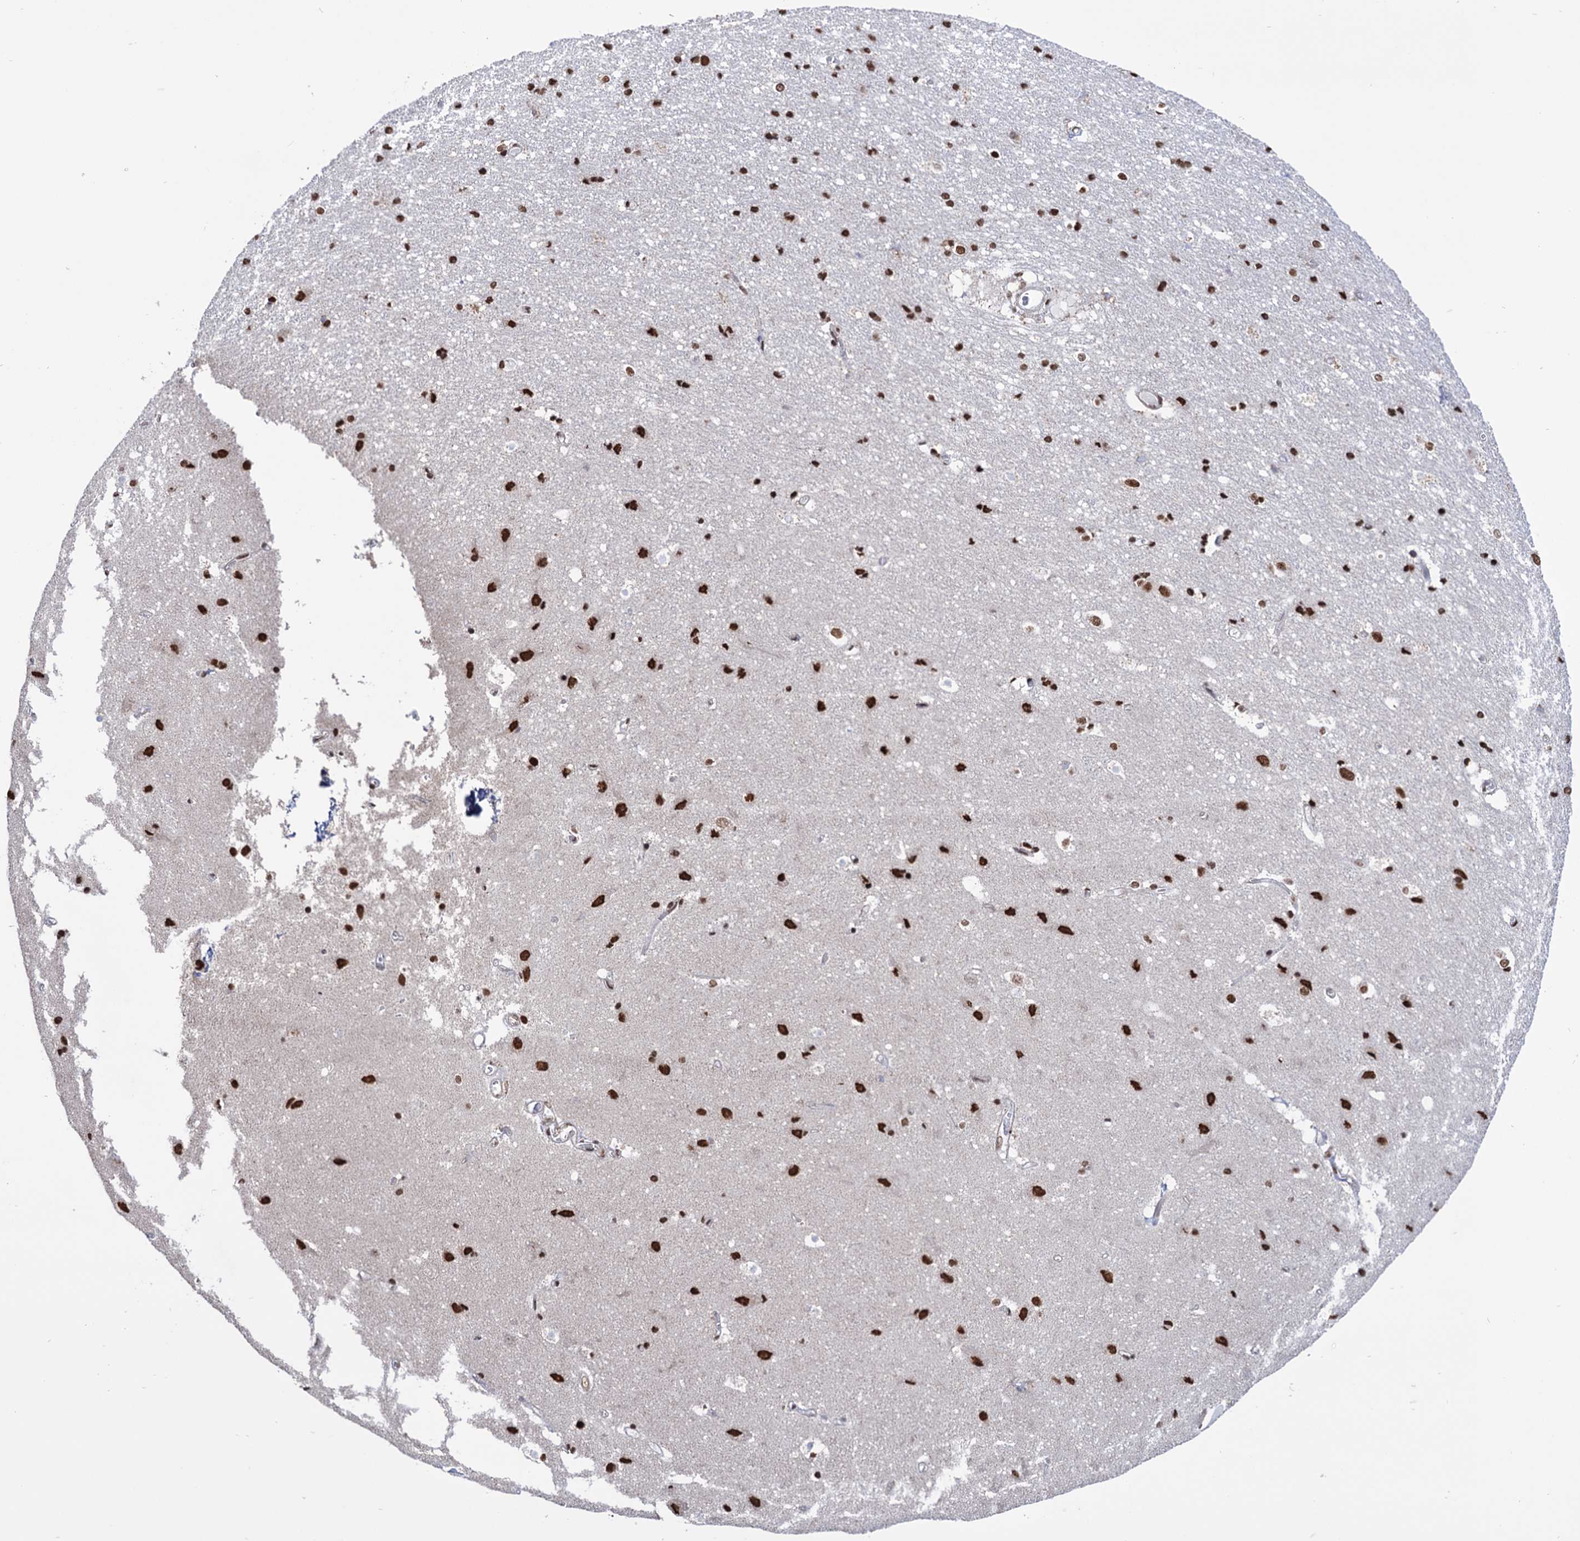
{"staining": {"intensity": "strong", "quantity": ">75%", "location": "nuclear"}, "tissue": "cerebral cortex", "cell_type": "Endothelial cells", "image_type": "normal", "snomed": [{"axis": "morphology", "description": "Normal tissue, NOS"}, {"axis": "topography", "description": "Cerebral cortex"}], "caption": "Cerebral cortex stained with DAB (3,3'-diaminobenzidine) IHC demonstrates high levels of strong nuclear expression in approximately >75% of endothelial cells. (IHC, brightfield microscopy, high magnification).", "gene": "ABHD10", "patient": {"sex": "male", "age": 54}}